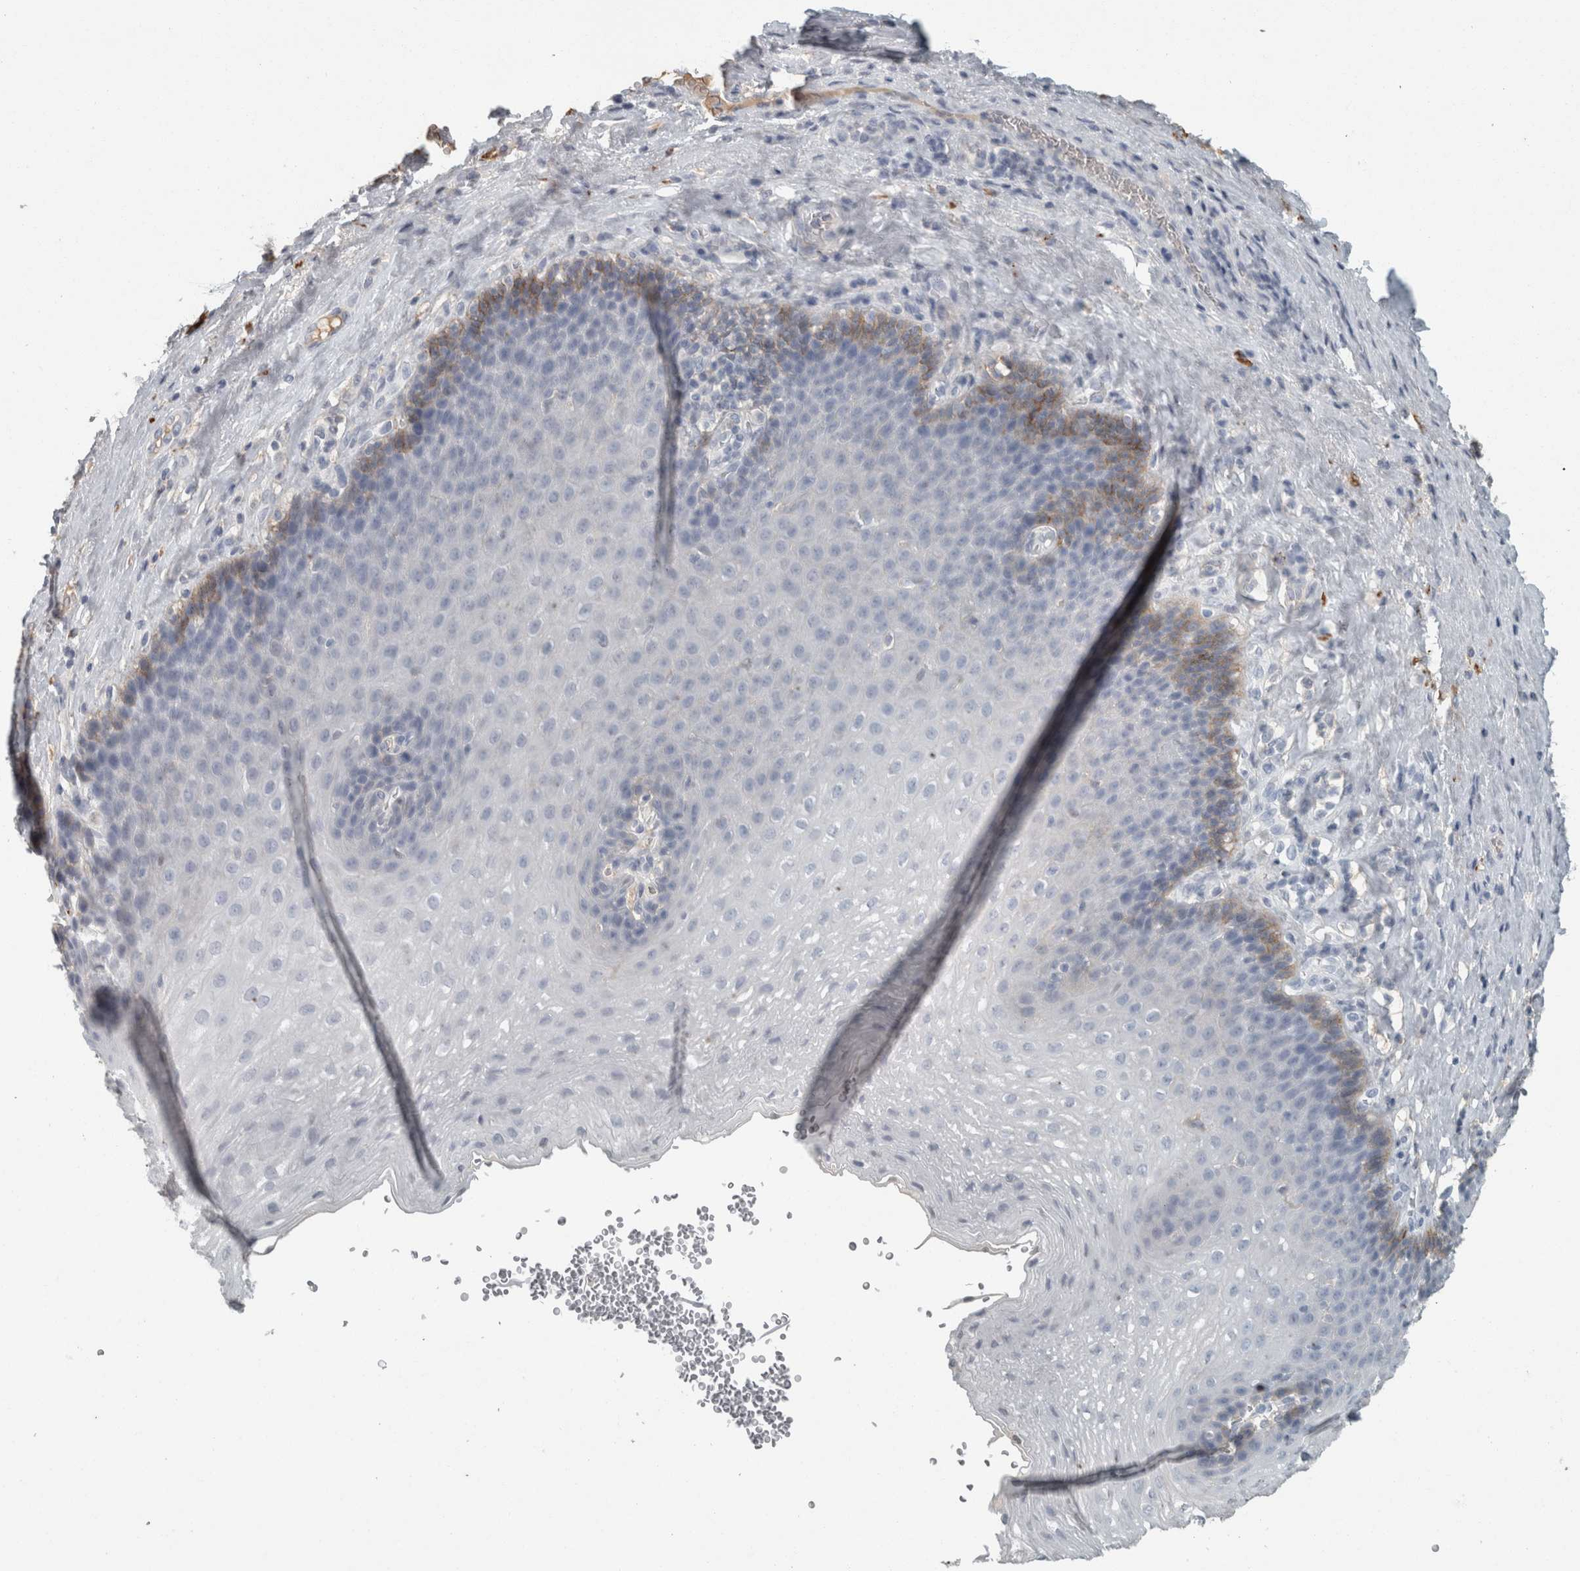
{"staining": {"intensity": "weak", "quantity": "<25%", "location": "cytoplasmic/membranous"}, "tissue": "esophagus", "cell_type": "Squamous epithelial cells", "image_type": "normal", "snomed": [{"axis": "morphology", "description": "Normal tissue, NOS"}, {"axis": "topography", "description": "Esophagus"}], "caption": "Immunohistochemistry image of normal esophagus: esophagus stained with DAB (3,3'-diaminobenzidine) reveals no significant protein positivity in squamous epithelial cells. (DAB (3,3'-diaminobenzidine) immunohistochemistry visualized using brightfield microscopy, high magnification).", "gene": "CHL1", "patient": {"sex": "female", "age": 66}}